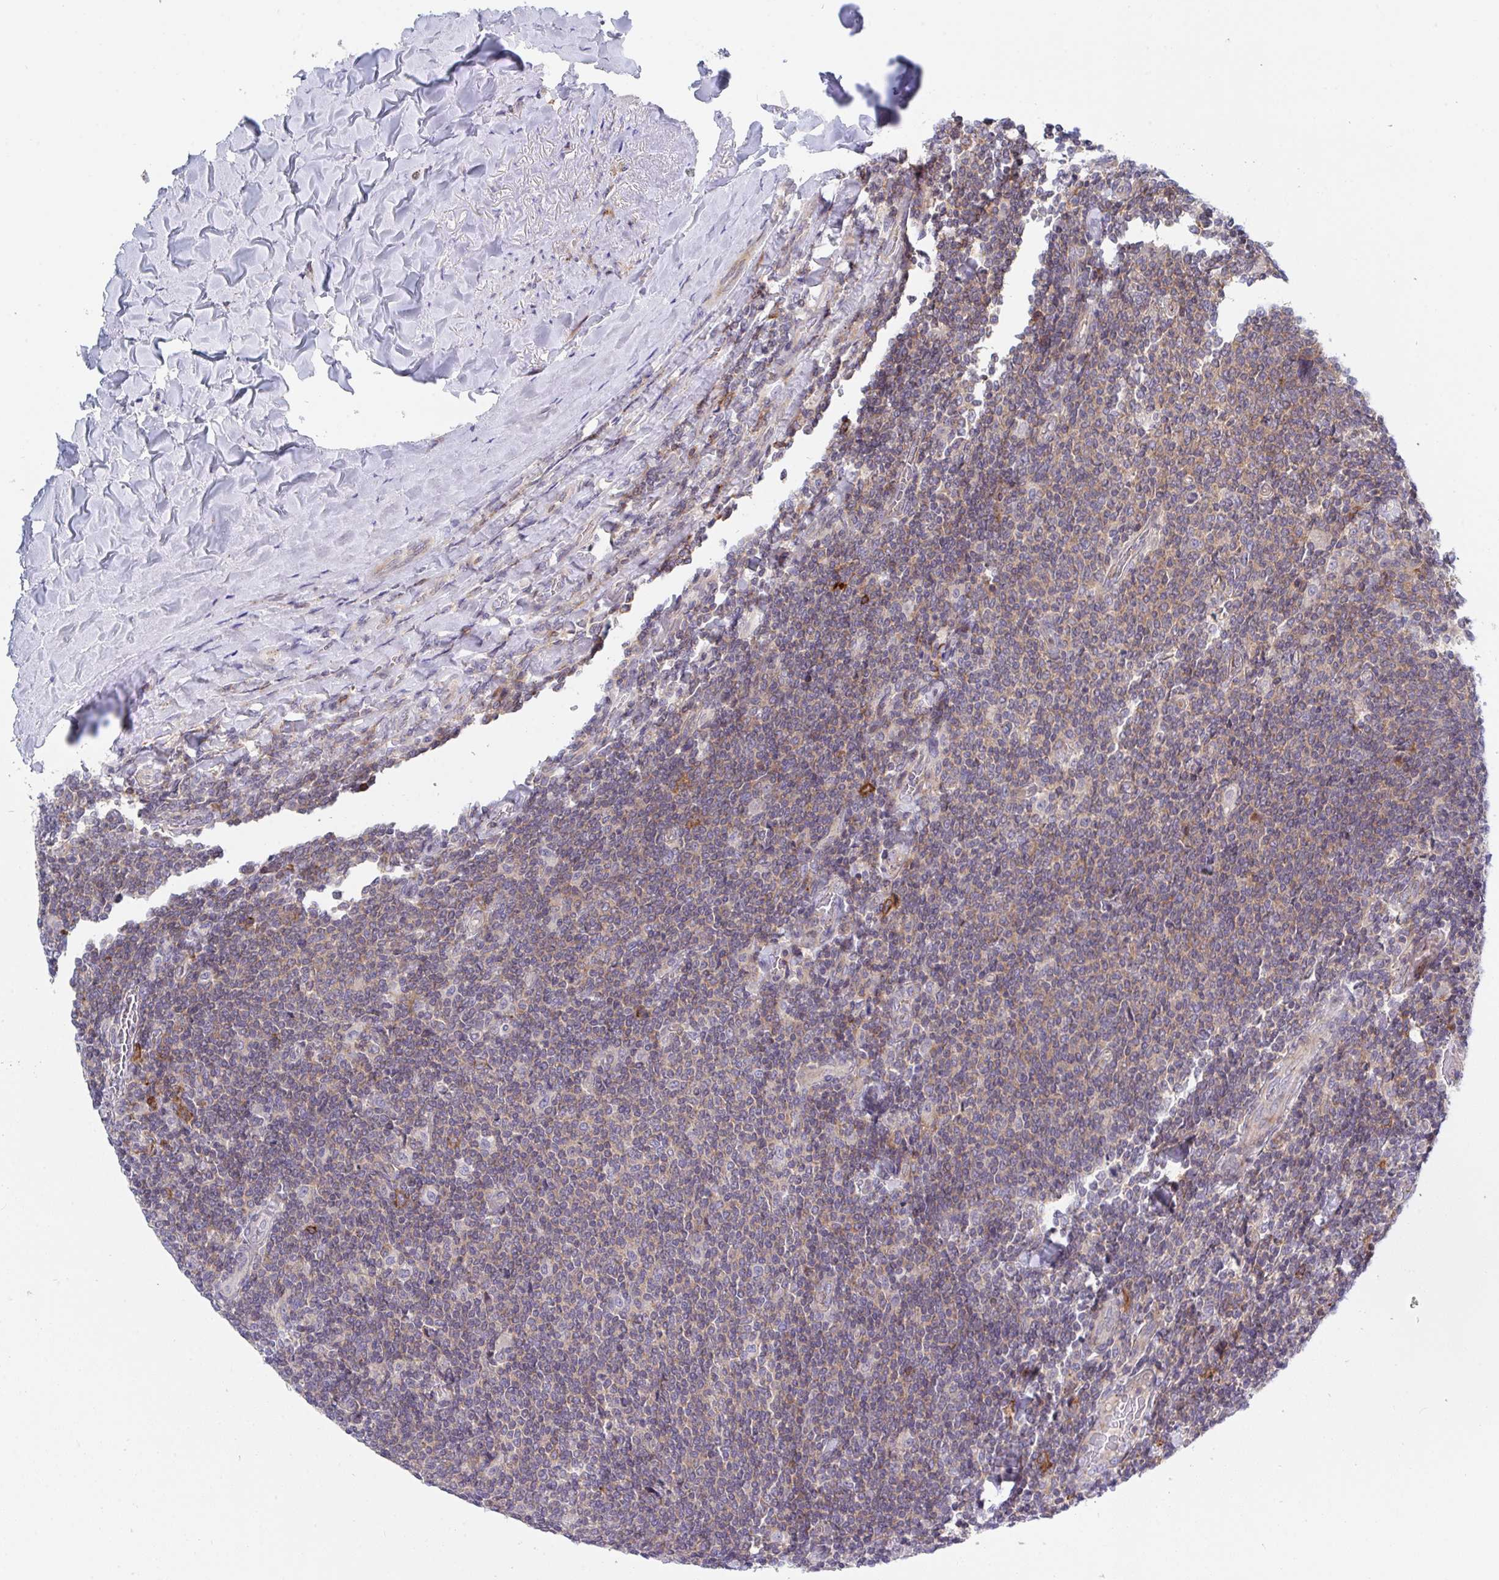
{"staining": {"intensity": "weak", "quantity": "25%-75%", "location": "cytoplasmic/membranous"}, "tissue": "lymphoma", "cell_type": "Tumor cells", "image_type": "cancer", "snomed": [{"axis": "morphology", "description": "Malignant lymphoma, non-Hodgkin's type, Low grade"}, {"axis": "topography", "description": "Lymph node"}], "caption": "A brown stain labels weak cytoplasmic/membranous positivity of a protein in human low-grade malignant lymphoma, non-Hodgkin's type tumor cells. (brown staining indicates protein expression, while blue staining denotes nuclei).", "gene": "FRMD3", "patient": {"sex": "male", "age": 52}}